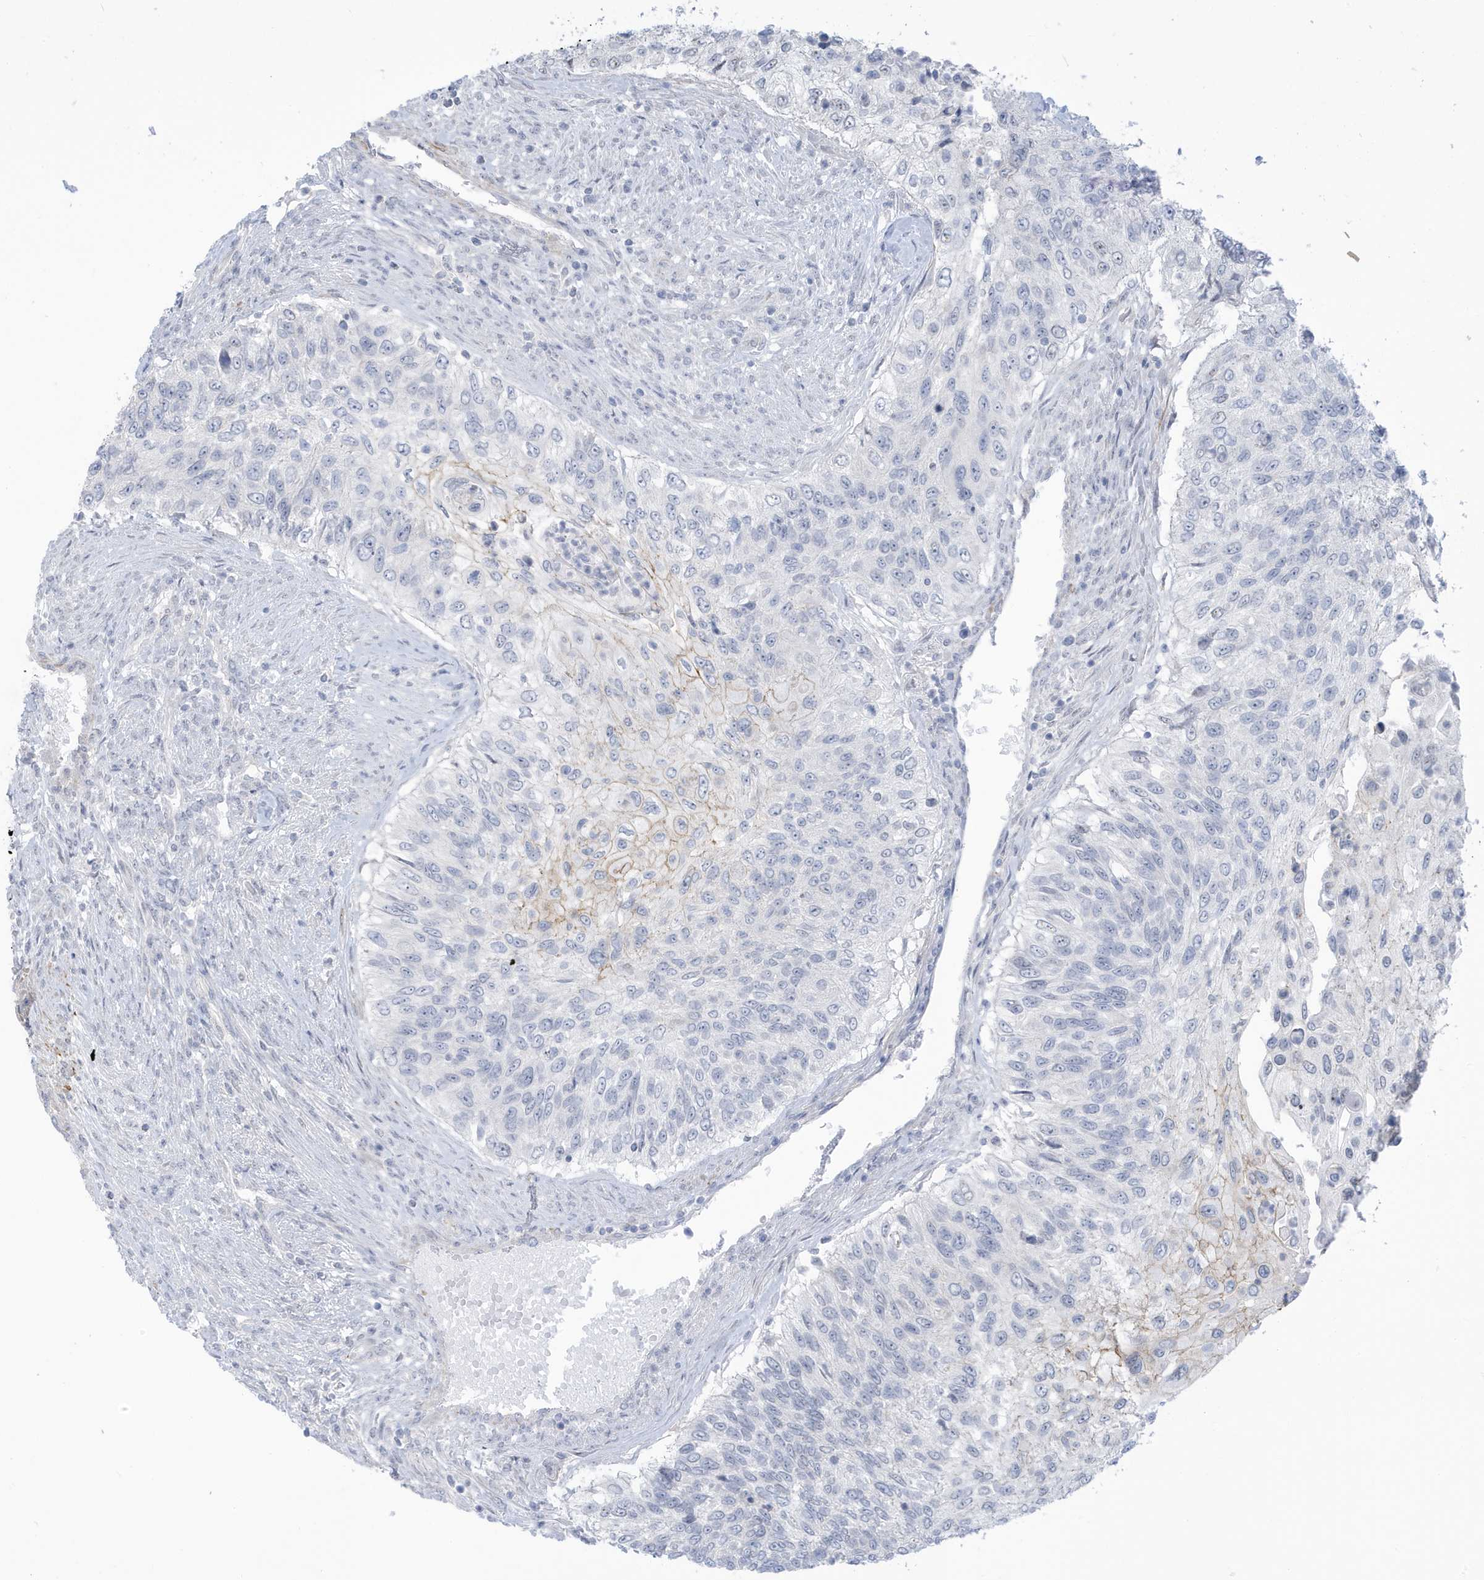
{"staining": {"intensity": "weak", "quantity": "<25%", "location": "cytoplasmic/membranous"}, "tissue": "urothelial cancer", "cell_type": "Tumor cells", "image_type": "cancer", "snomed": [{"axis": "morphology", "description": "Urothelial carcinoma, High grade"}, {"axis": "topography", "description": "Urinary bladder"}], "caption": "Urothelial carcinoma (high-grade) stained for a protein using immunohistochemistry (IHC) exhibits no expression tumor cells.", "gene": "PERM1", "patient": {"sex": "female", "age": 60}}